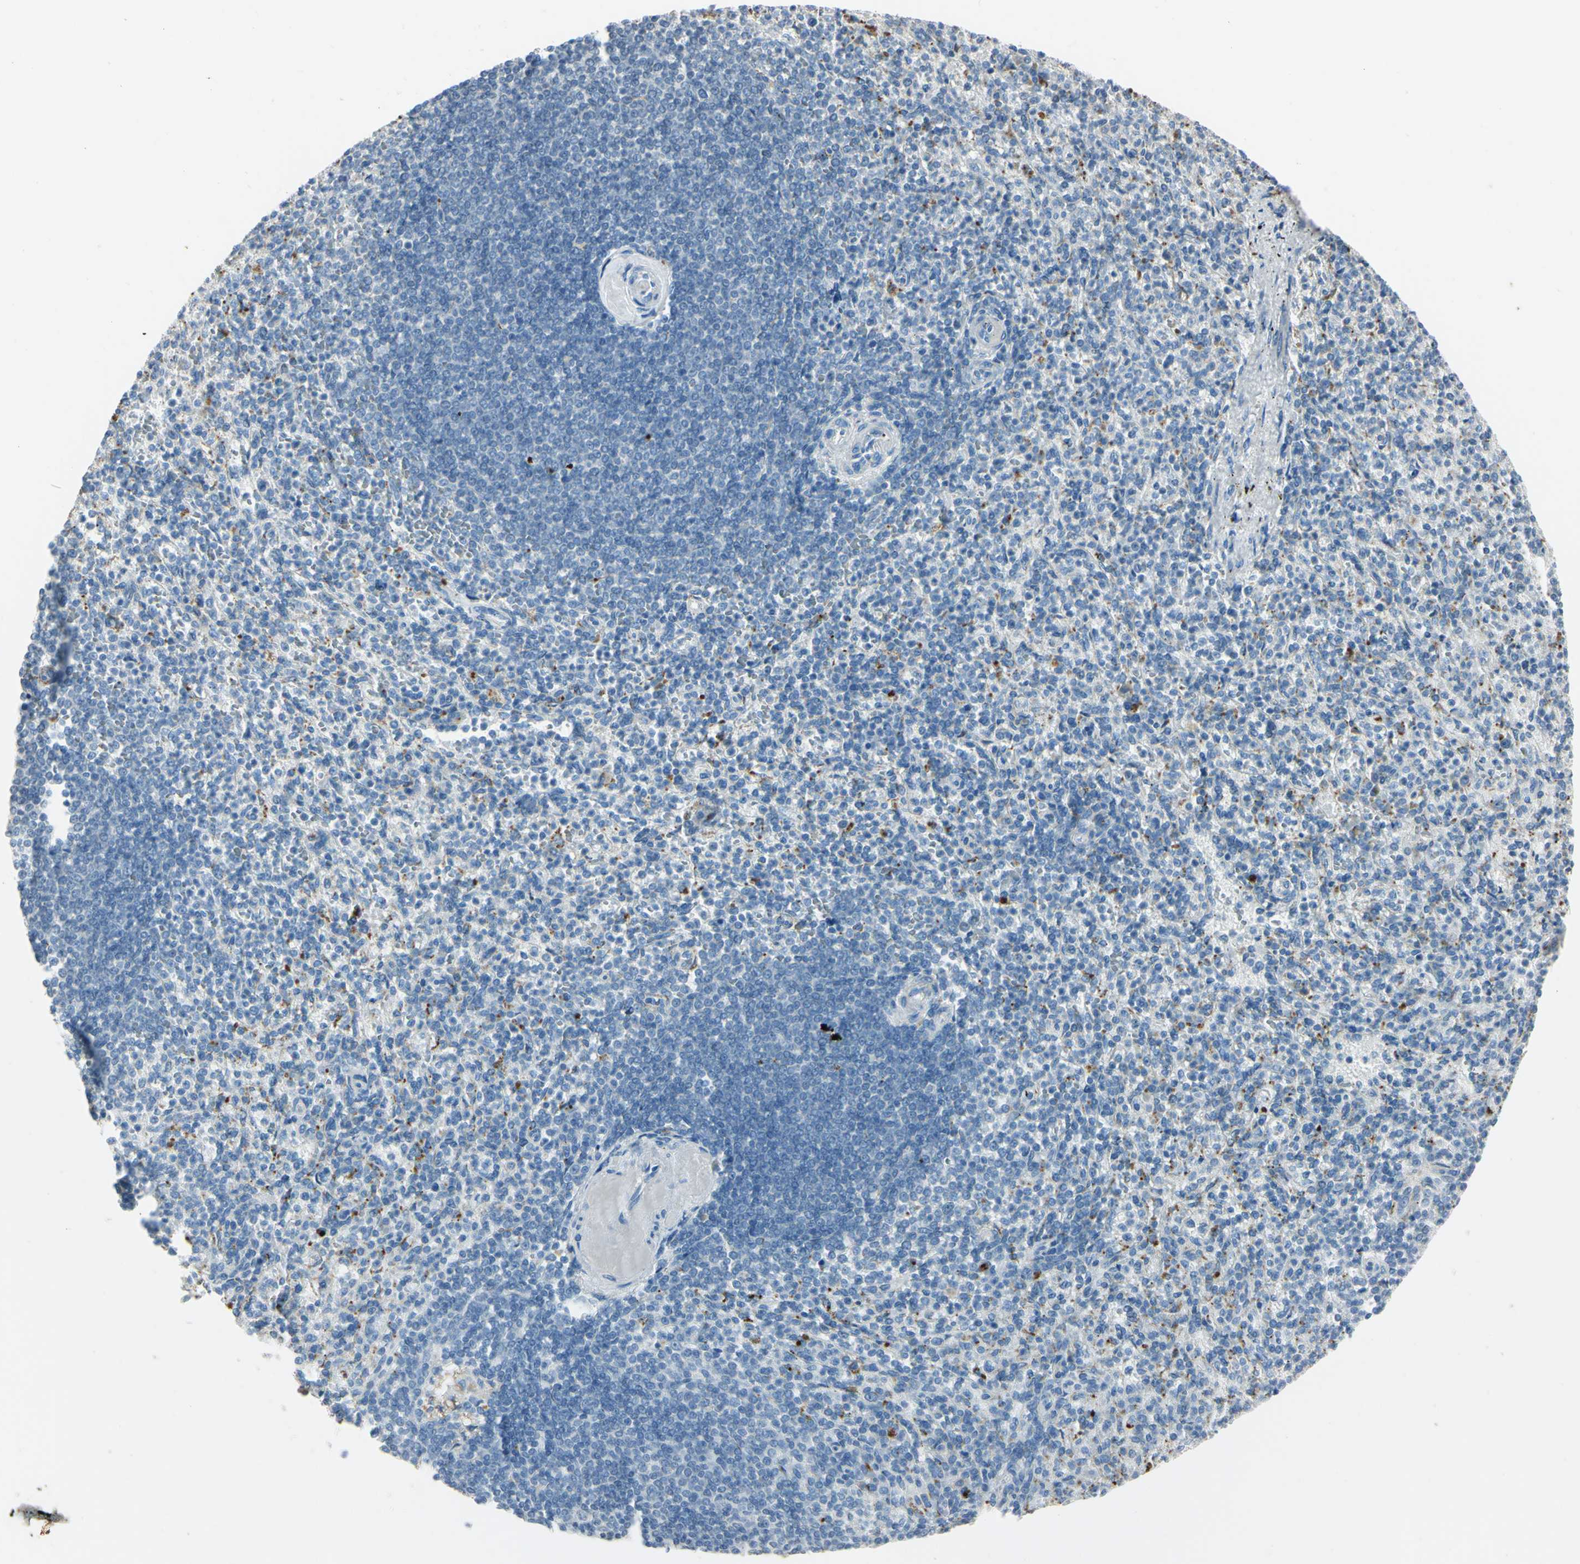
{"staining": {"intensity": "weak", "quantity": "25%-75%", "location": "cytoplasmic/membranous"}, "tissue": "spleen", "cell_type": "Cells in red pulp", "image_type": "normal", "snomed": [{"axis": "morphology", "description": "Normal tissue, NOS"}, {"axis": "topography", "description": "Spleen"}], "caption": "IHC histopathology image of benign spleen: spleen stained using immunohistochemistry exhibits low levels of weak protein expression localized specifically in the cytoplasmic/membranous of cells in red pulp, appearing as a cytoplasmic/membranous brown color.", "gene": "ANGPTL1", "patient": {"sex": "female", "age": 74}}